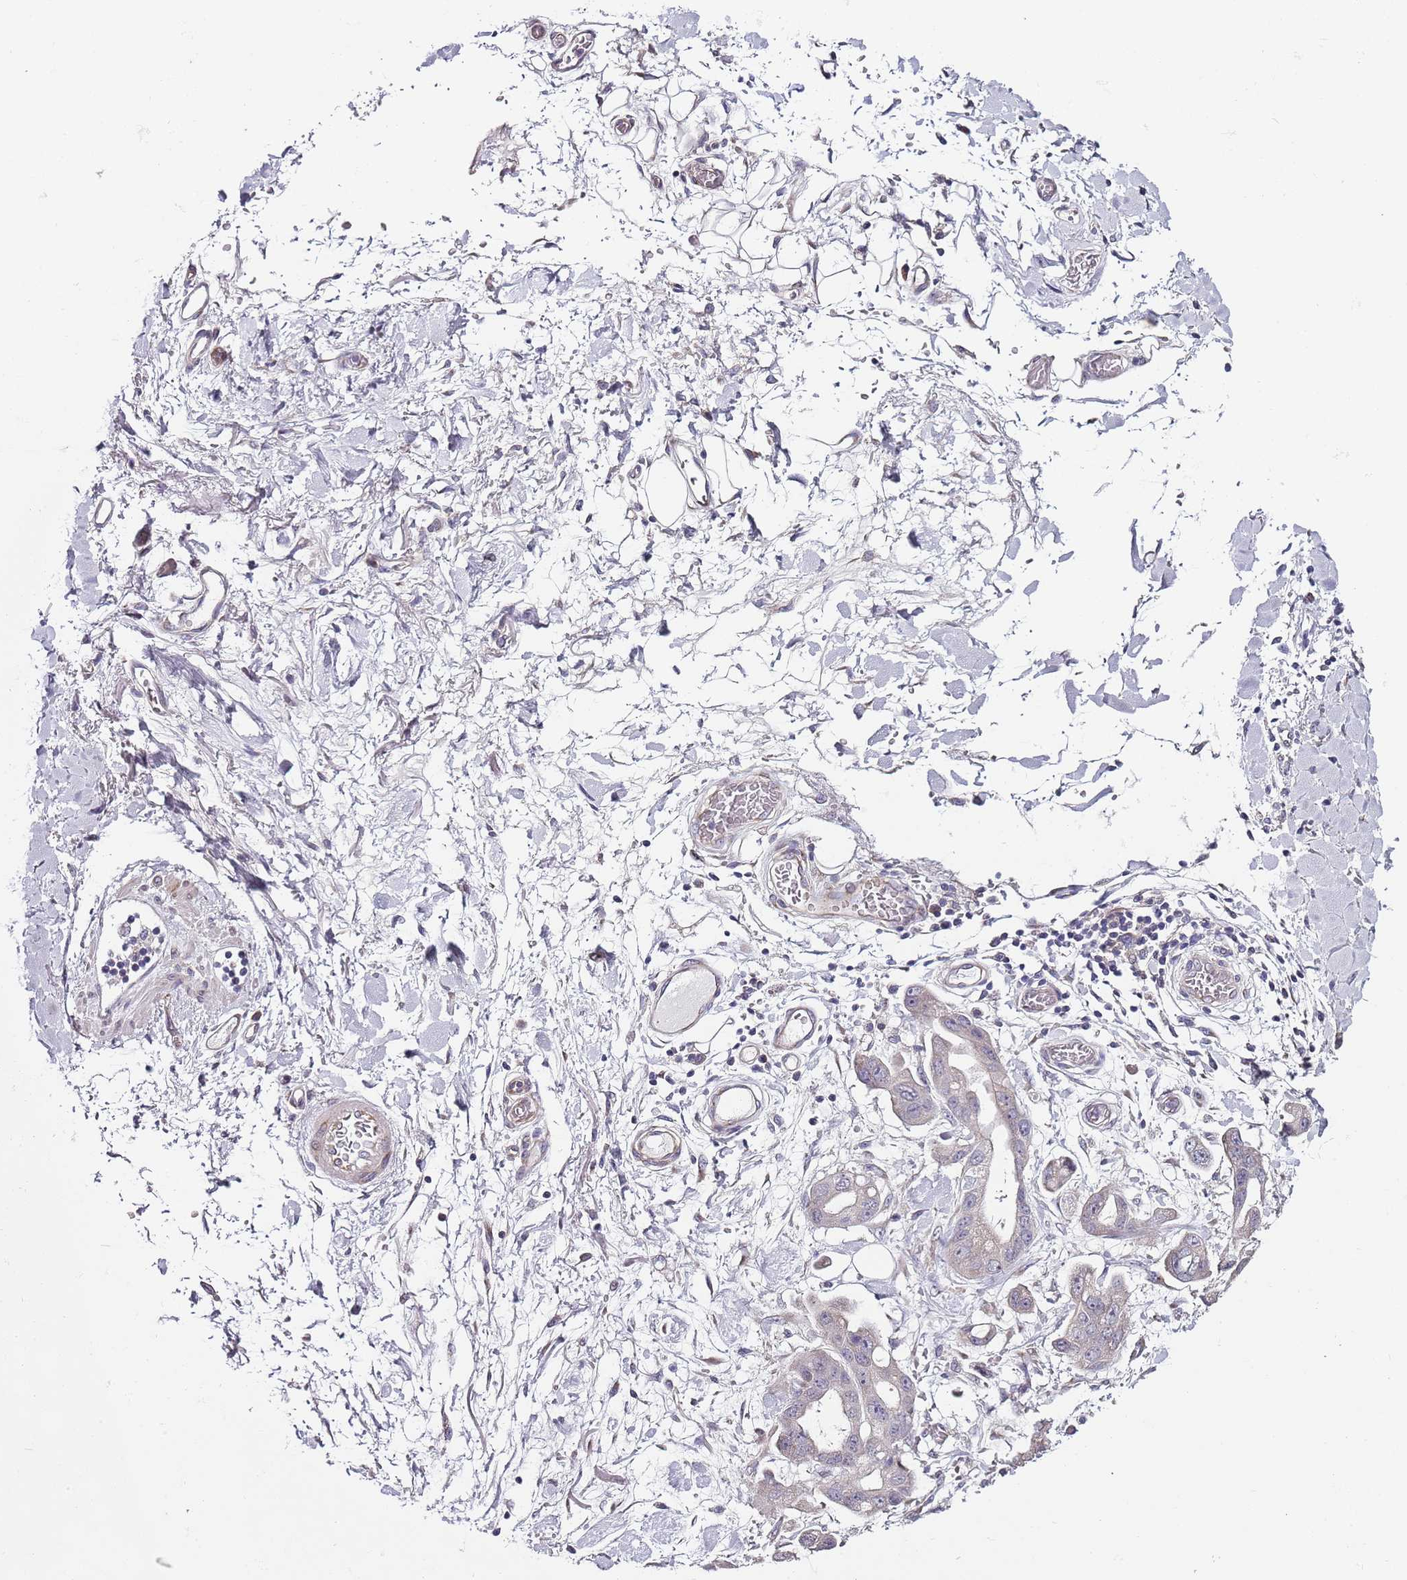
{"staining": {"intensity": "negative", "quantity": "none", "location": "none"}, "tissue": "stomach cancer", "cell_type": "Tumor cells", "image_type": "cancer", "snomed": [{"axis": "morphology", "description": "Adenocarcinoma, NOS"}, {"axis": "topography", "description": "Stomach"}], "caption": "Immunohistochemical staining of human stomach cancer (adenocarcinoma) displays no significant staining in tumor cells.", "gene": "TBC1D9", "patient": {"sex": "male", "age": 62}}